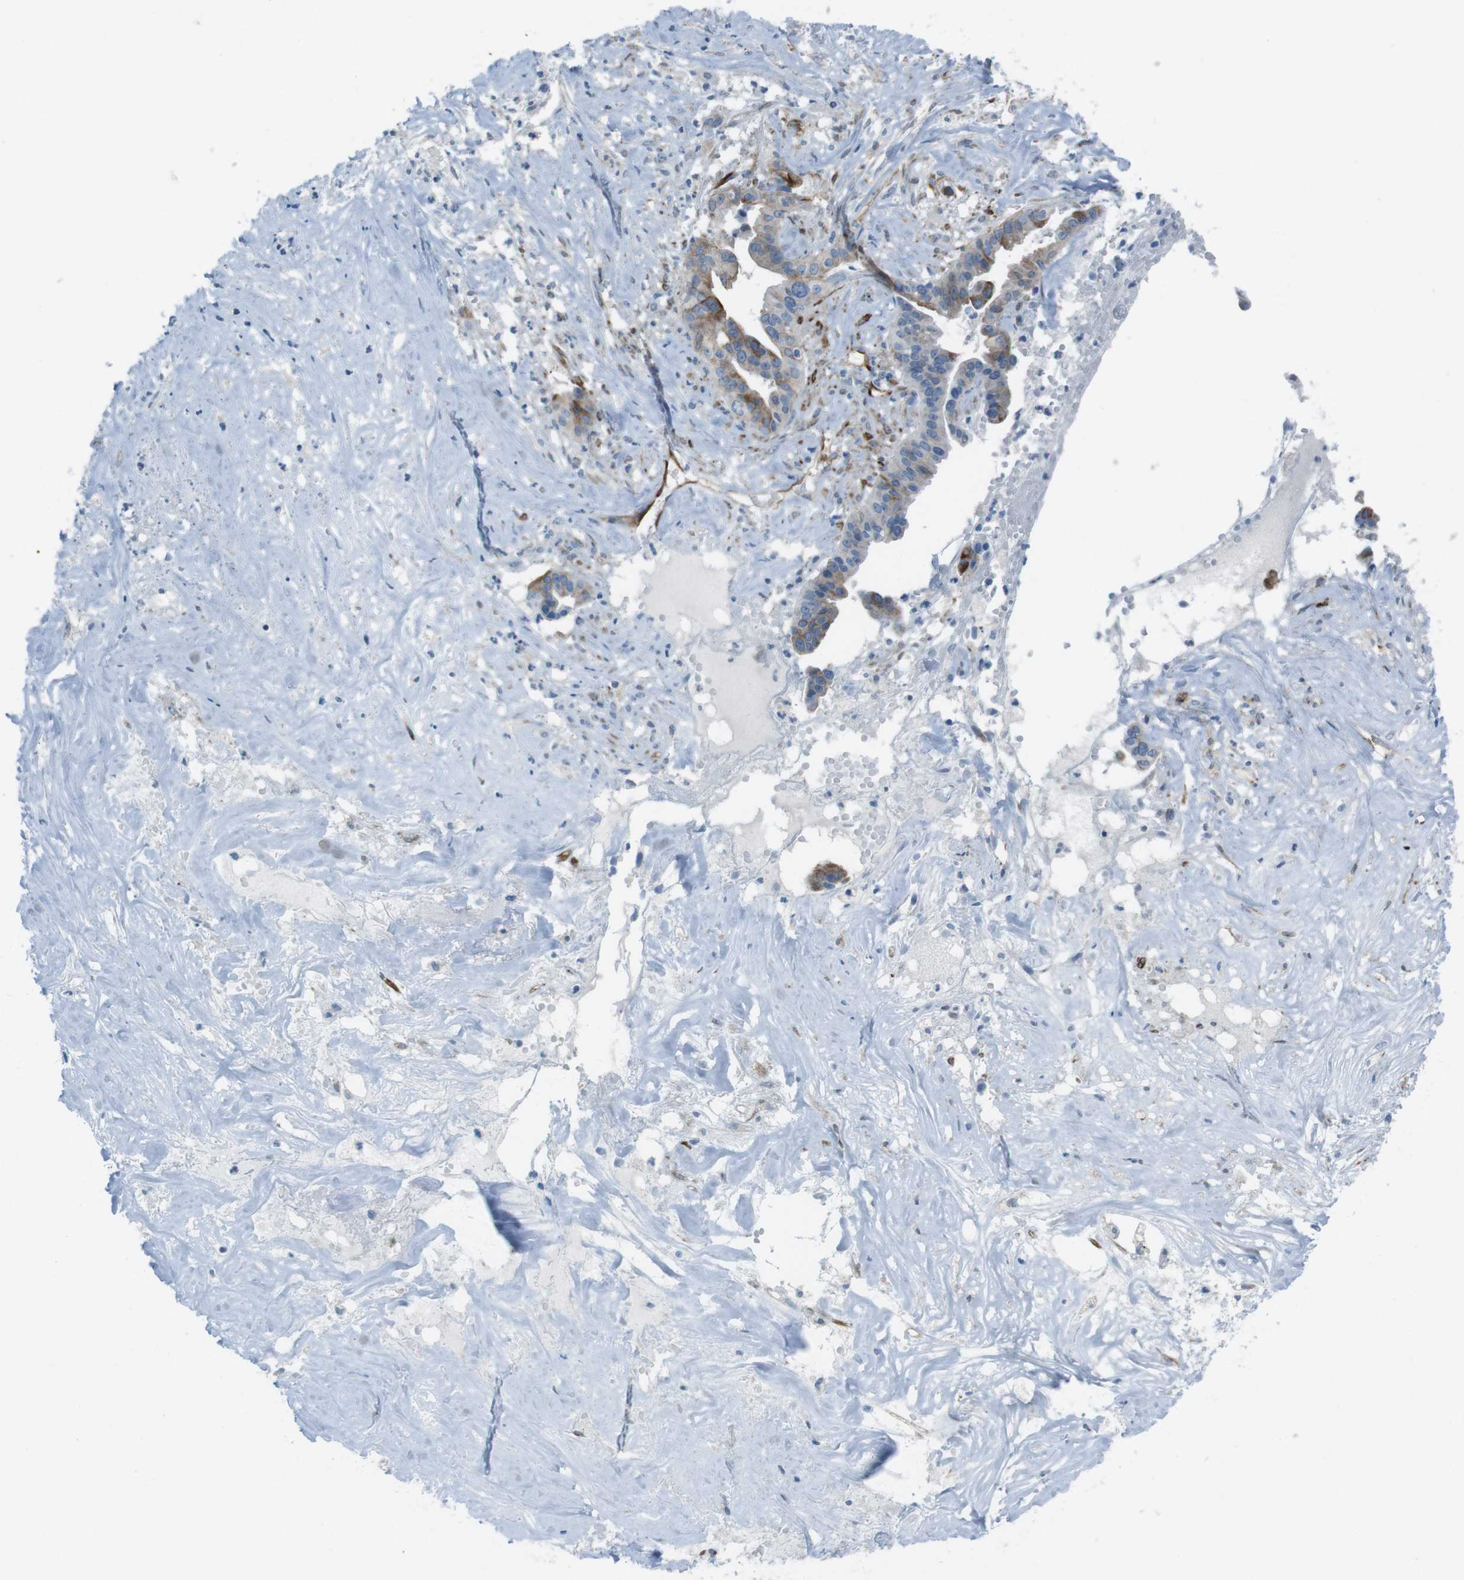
{"staining": {"intensity": "weak", "quantity": "25%-75%", "location": "cytoplasmic/membranous"}, "tissue": "liver cancer", "cell_type": "Tumor cells", "image_type": "cancer", "snomed": [{"axis": "morphology", "description": "Cholangiocarcinoma"}, {"axis": "topography", "description": "Liver"}], "caption": "Liver cancer (cholangiocarcinoma) stained for a protein (brown) shows weak cytoplasmic/membranous positive staining in approximately 25%-75% of tumor cells.", "gene": "TUBB2A", "patient": {"sex": "female", "age": 61}}